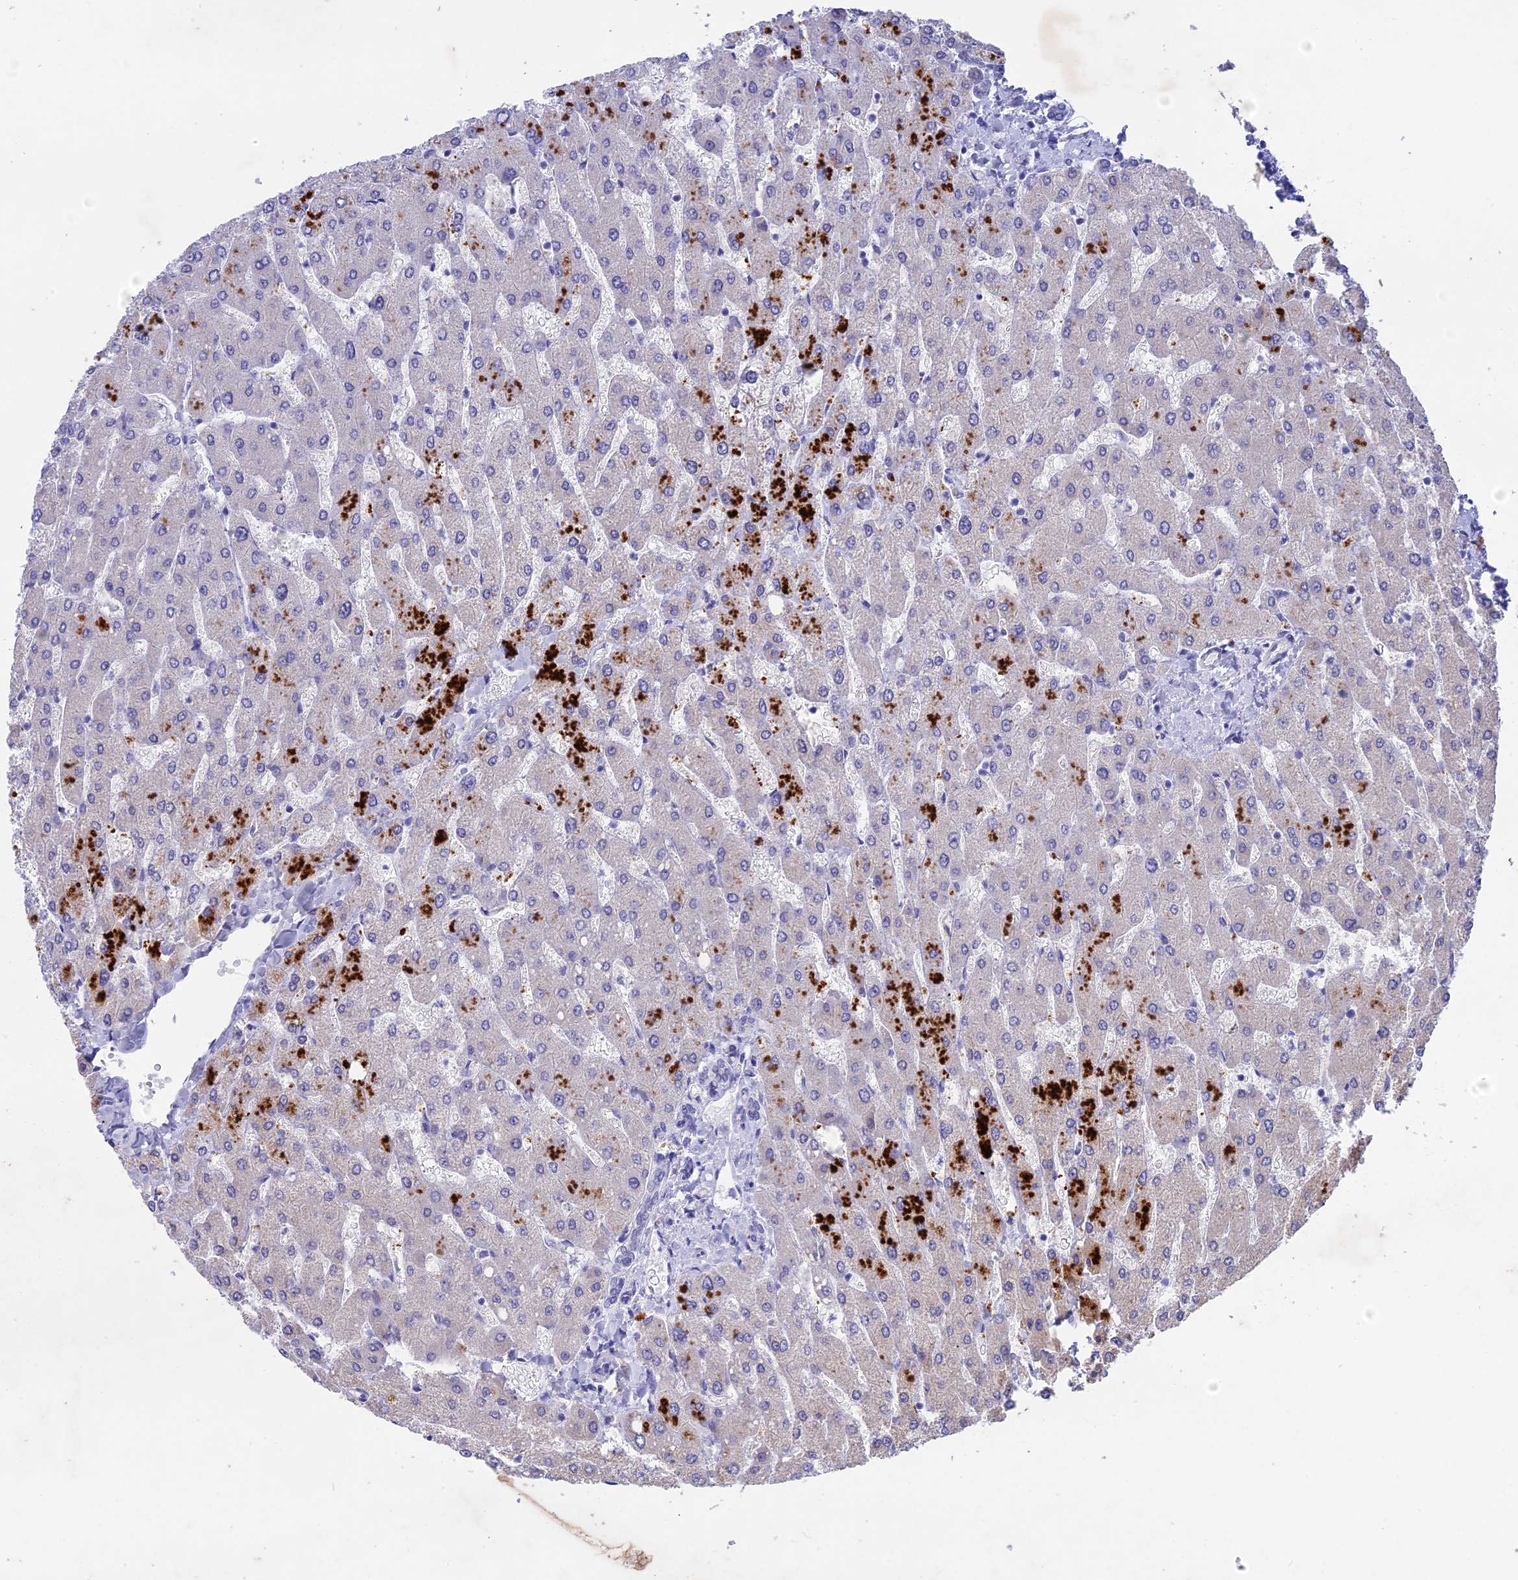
{"staining": {"intensity": "negative", "quantity": "none", "location": "none"}, "tissue": "liver", "cell_type": "Cholangiocytes", "image_type": "normal", "snomed": [{"axis": "morphology", "description": "Normal tissue, NOS"}, {"axis": "topography", "description": "Liver"}], "caption": "Immunohistochemistry (IHC) histopathology image of benign liver: liver stained with DAB demonstrates no significant protein staining in cholangiocytes. Brightfield microscopy of IHC stained with DAB (3,3'-diaminobenzidine) (brown) and hematoxylin (blue), captured at high magnification.", "gene": "BTBD19", "patient": {"sex": "male", "age": 55}}